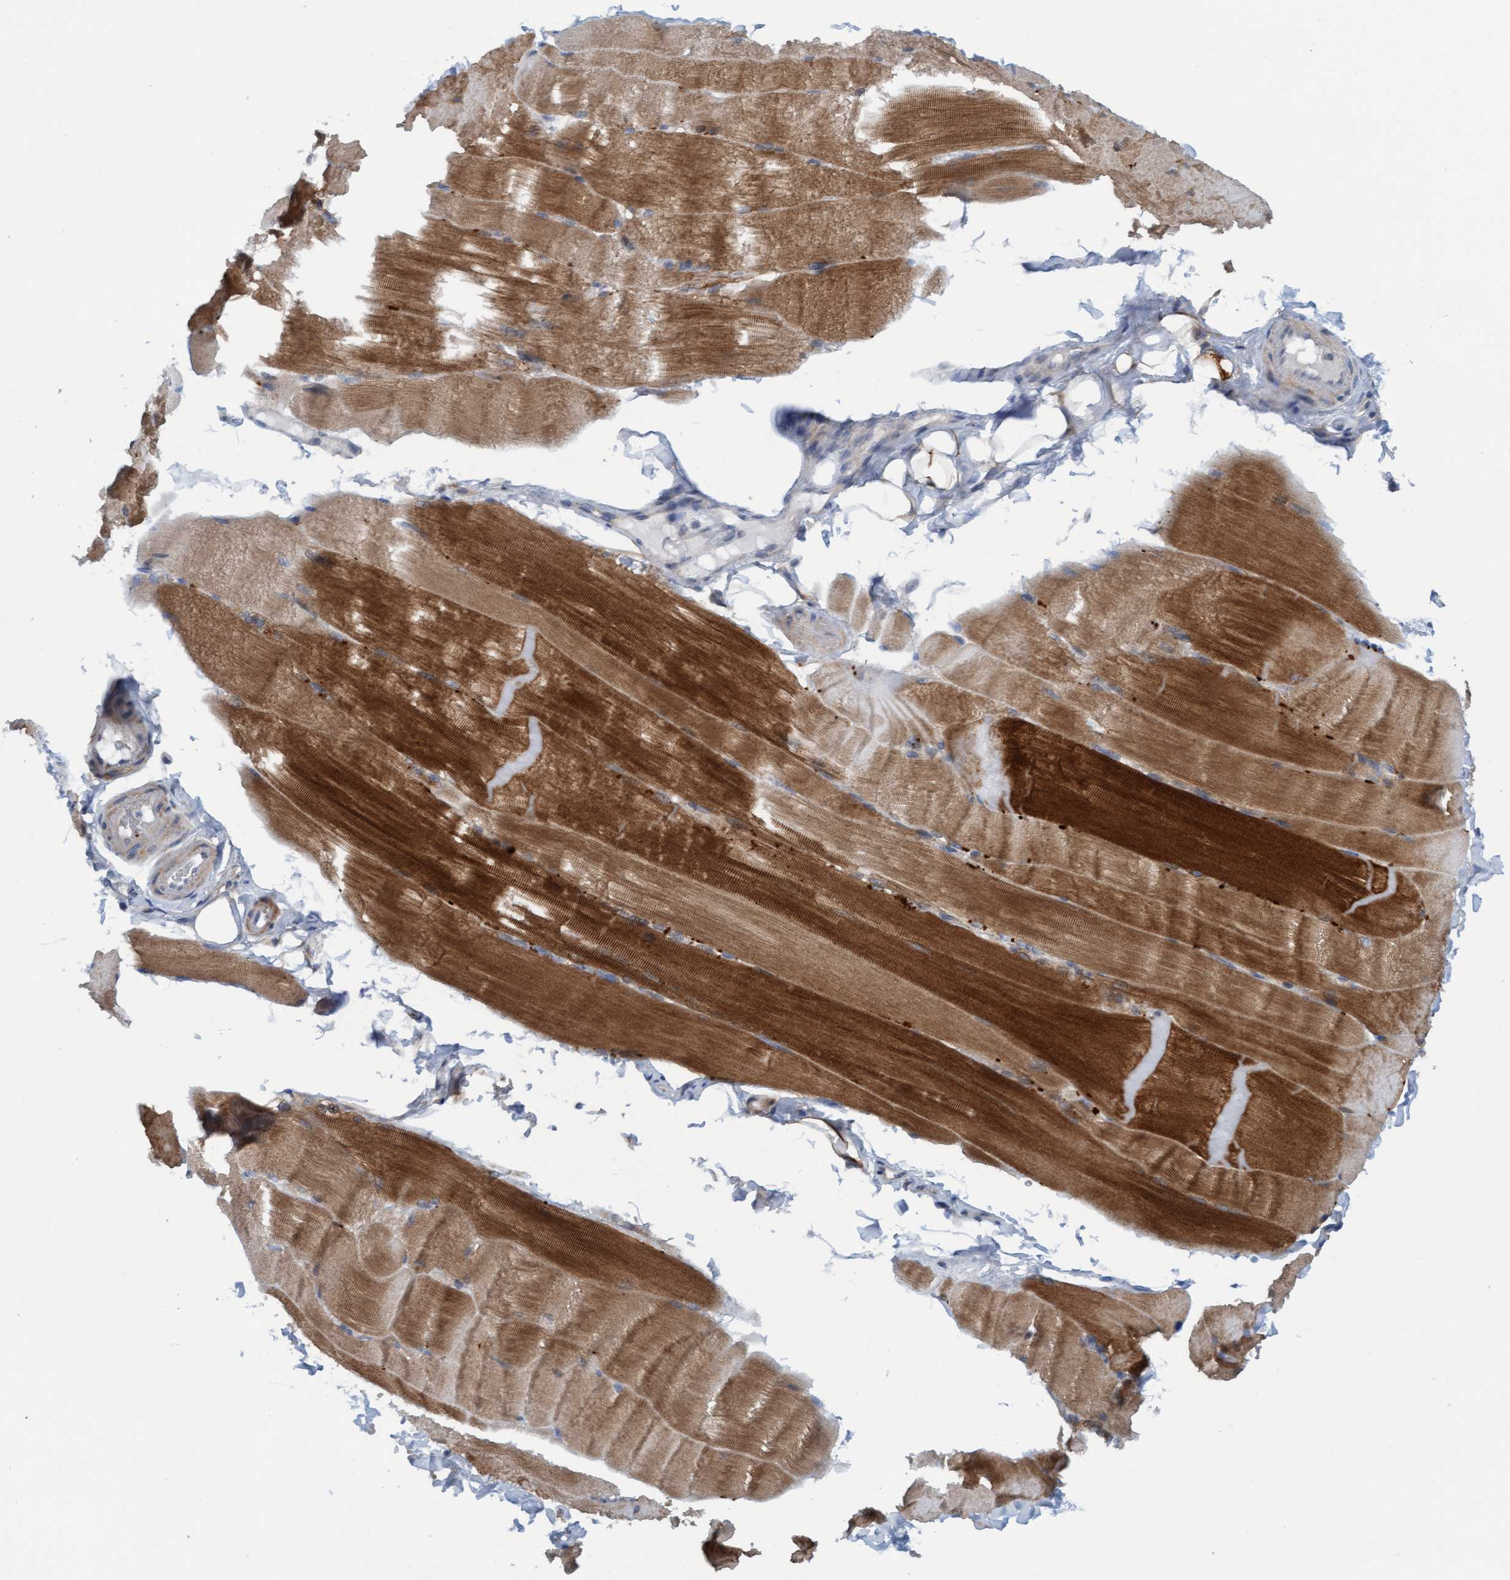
{"staining": {"intensity": "strong", "quantity": ">75%", "location": "cytoplasmic/membranous"}, "tissue": "skeletal muscle", "cell_type": "Myocytes", "image_type": "normal", "snomed": [{"axis": "morphology", "description": "Normal tissue, NOS"}, {"axis": "topography", "description": "Skin"}, {"axis": "topography", "description": "Skeletal muscle"}], "caption": "Immunohistochemical staining of benign human skeletal muscle reveals high levels of strong cytoplasmic/membranous positivity in about >75% of myocytes. Nuclei are stained in blue.", "gene": "KLHL25", "patient": {"sex": "male", "age": 83}}